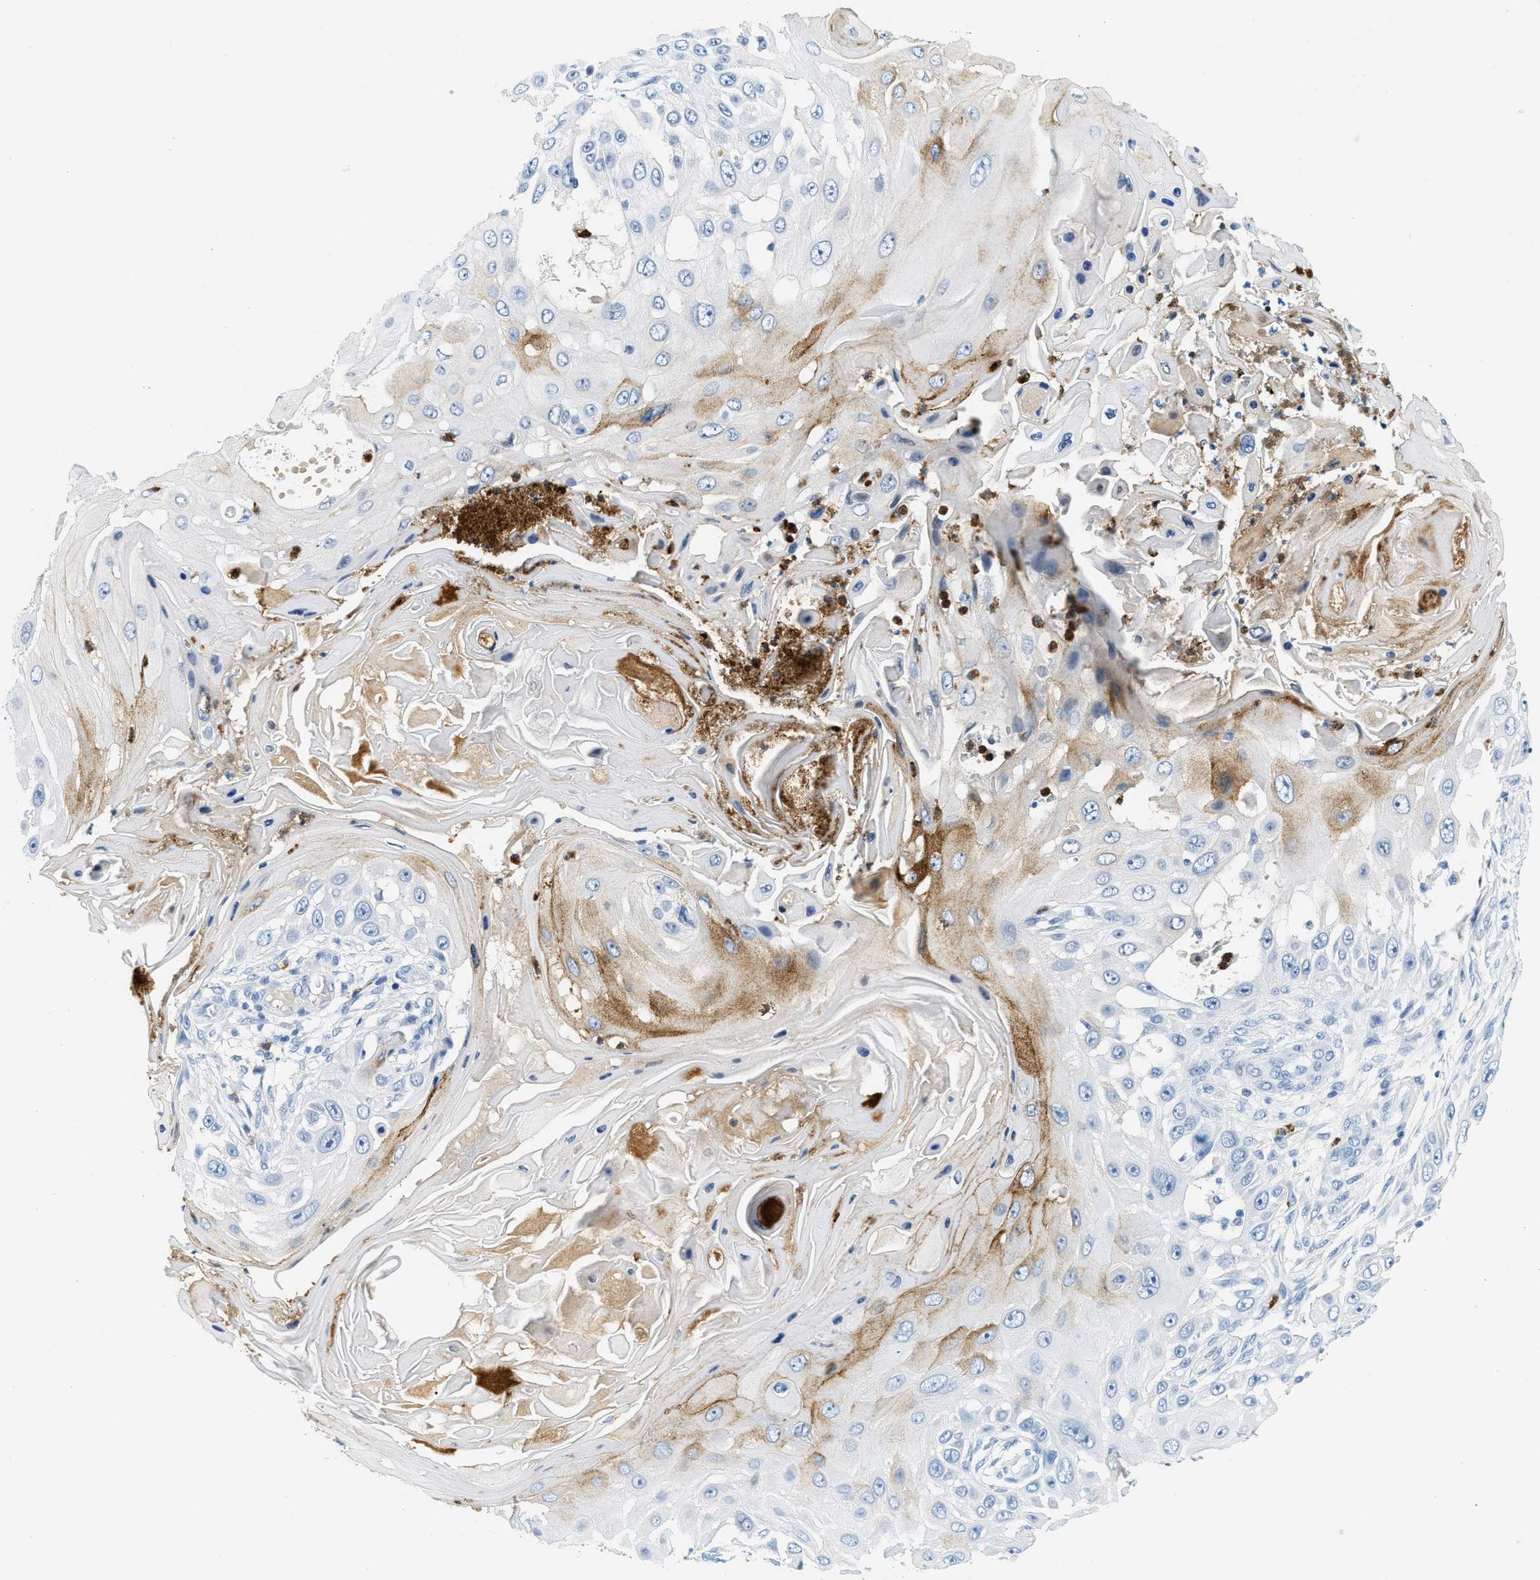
{"staining": {"intensity": "moderate", "quantity": "<25%", "location": "cytoplasmic/membranous"}, "tissue": "skin cancer", "cell_type": "Tumor cells", "image_type": "cancer", "snomed": [{"axis": "morphology", "description": "Squamous cell carcinoma, NOS"}, {"axis": "topography", "description": "Skin"}], "caption": "Squamous cell carcinoma (skin) stained for a protein (brown) displays moderate cytoplasmic/membranous positive positivity in approximately <25% of tumor cells.", "gene": "LCN2", "patient": {"sex": "female", "age": 44}}